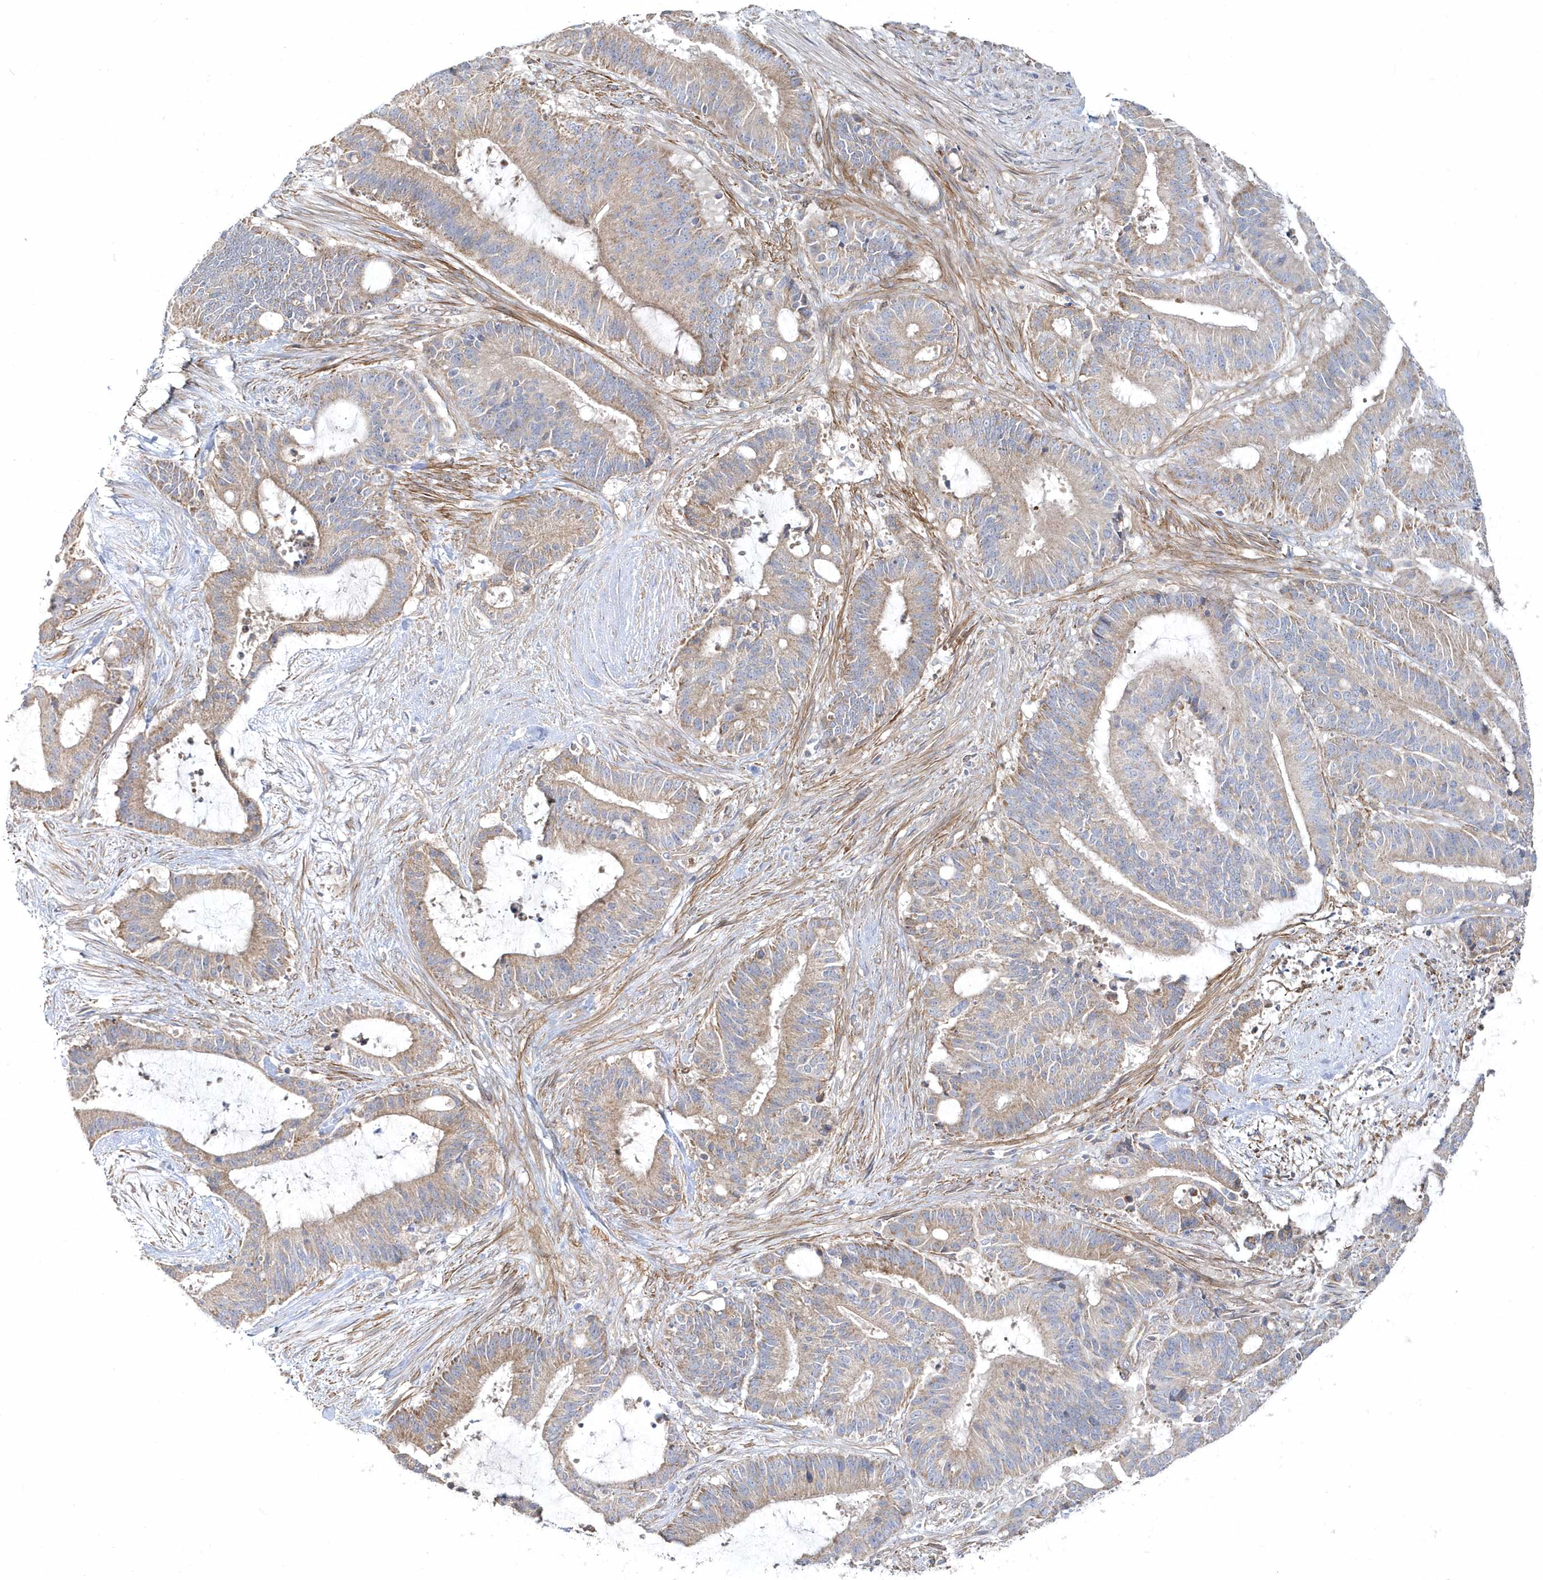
{"staining": {"intensity": "weak", "quantity": "25%-75%", "location": "cytoplasmic/membranous"}, "tissue": "liver cancer", "cell_type": "Tumor cells", "image_type": "cancer", "snomed": [{"axis": "morphology", "description": "Normal tissue, NOS"}, {"axis": "morphology", "description": "Cholangiocarcinoma"}, {"axis": "topography", "description": "Liver"}, {"axis": "topography", "description": "Peripheral nerve tissue"}], "caption": "Protein staining exhibits weak cytoplasmic/membranous positivity in about 25%-75% of tumor cells in cholangiocarcinoma (liver). Nuclei are stained in blue.", "gene": "LEXM", "patient": {"sex": "female", "age": 73}}